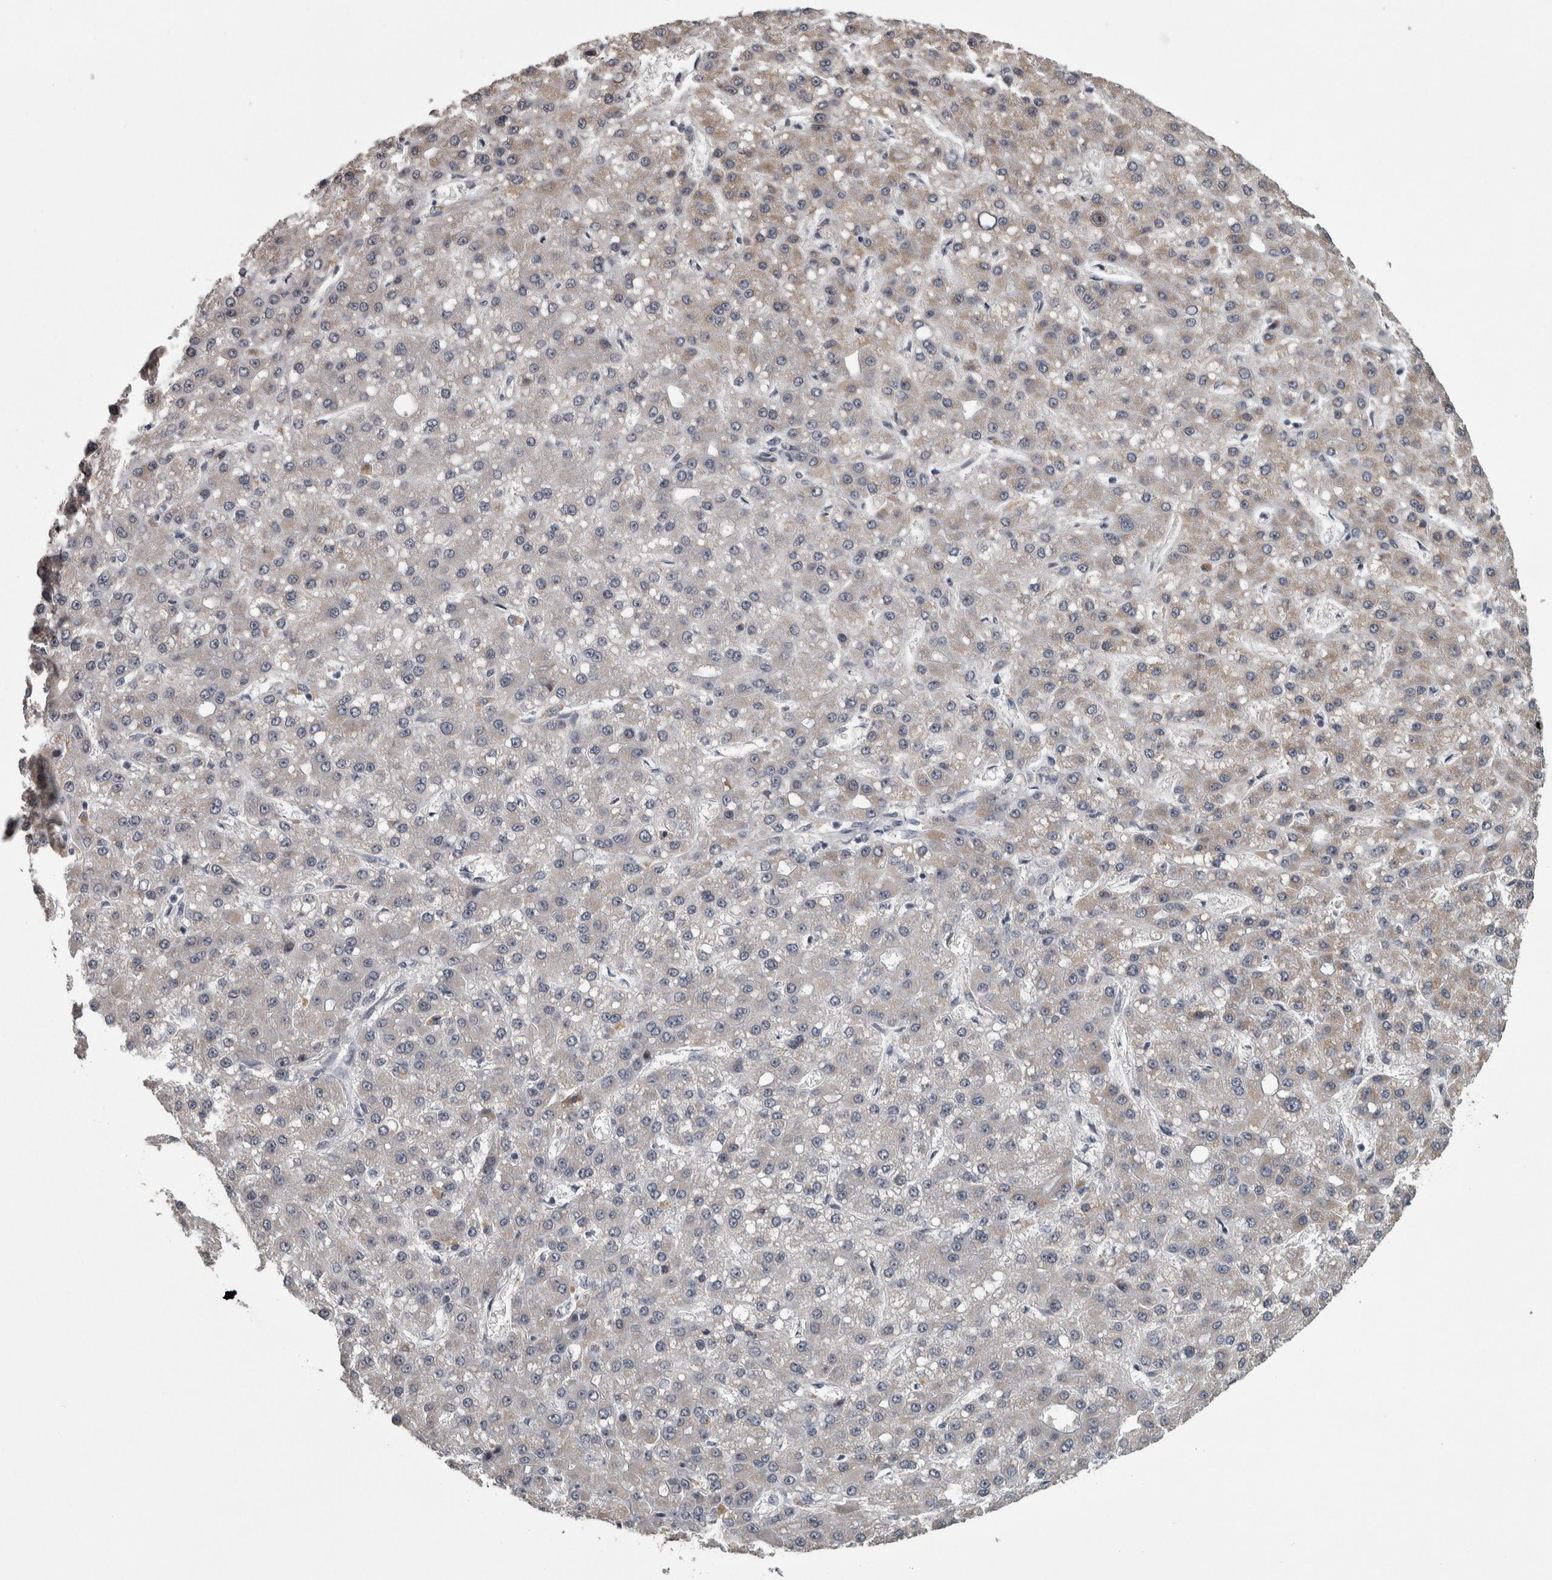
{"staining": {"intensity": "negative", "quantity": "none", "location": "none"}, "tissue": "liver cancer", "cell_type": "Tumor cells", "image_type": "cancer", "snomed": [{"axis": "morphology", "description": "Carcinoma, Hepatocellular, NOS"}, {"axis": "topography", "description": "Liver"}], "caption": "High power microscopy image of an immunohistochemistry histopathology image of liver cancer (hepatocellular carcinoma), revealing no significant expression in tumor cells.", "gene": "DBT", "patient": {"sex": "male", "age": 67}}